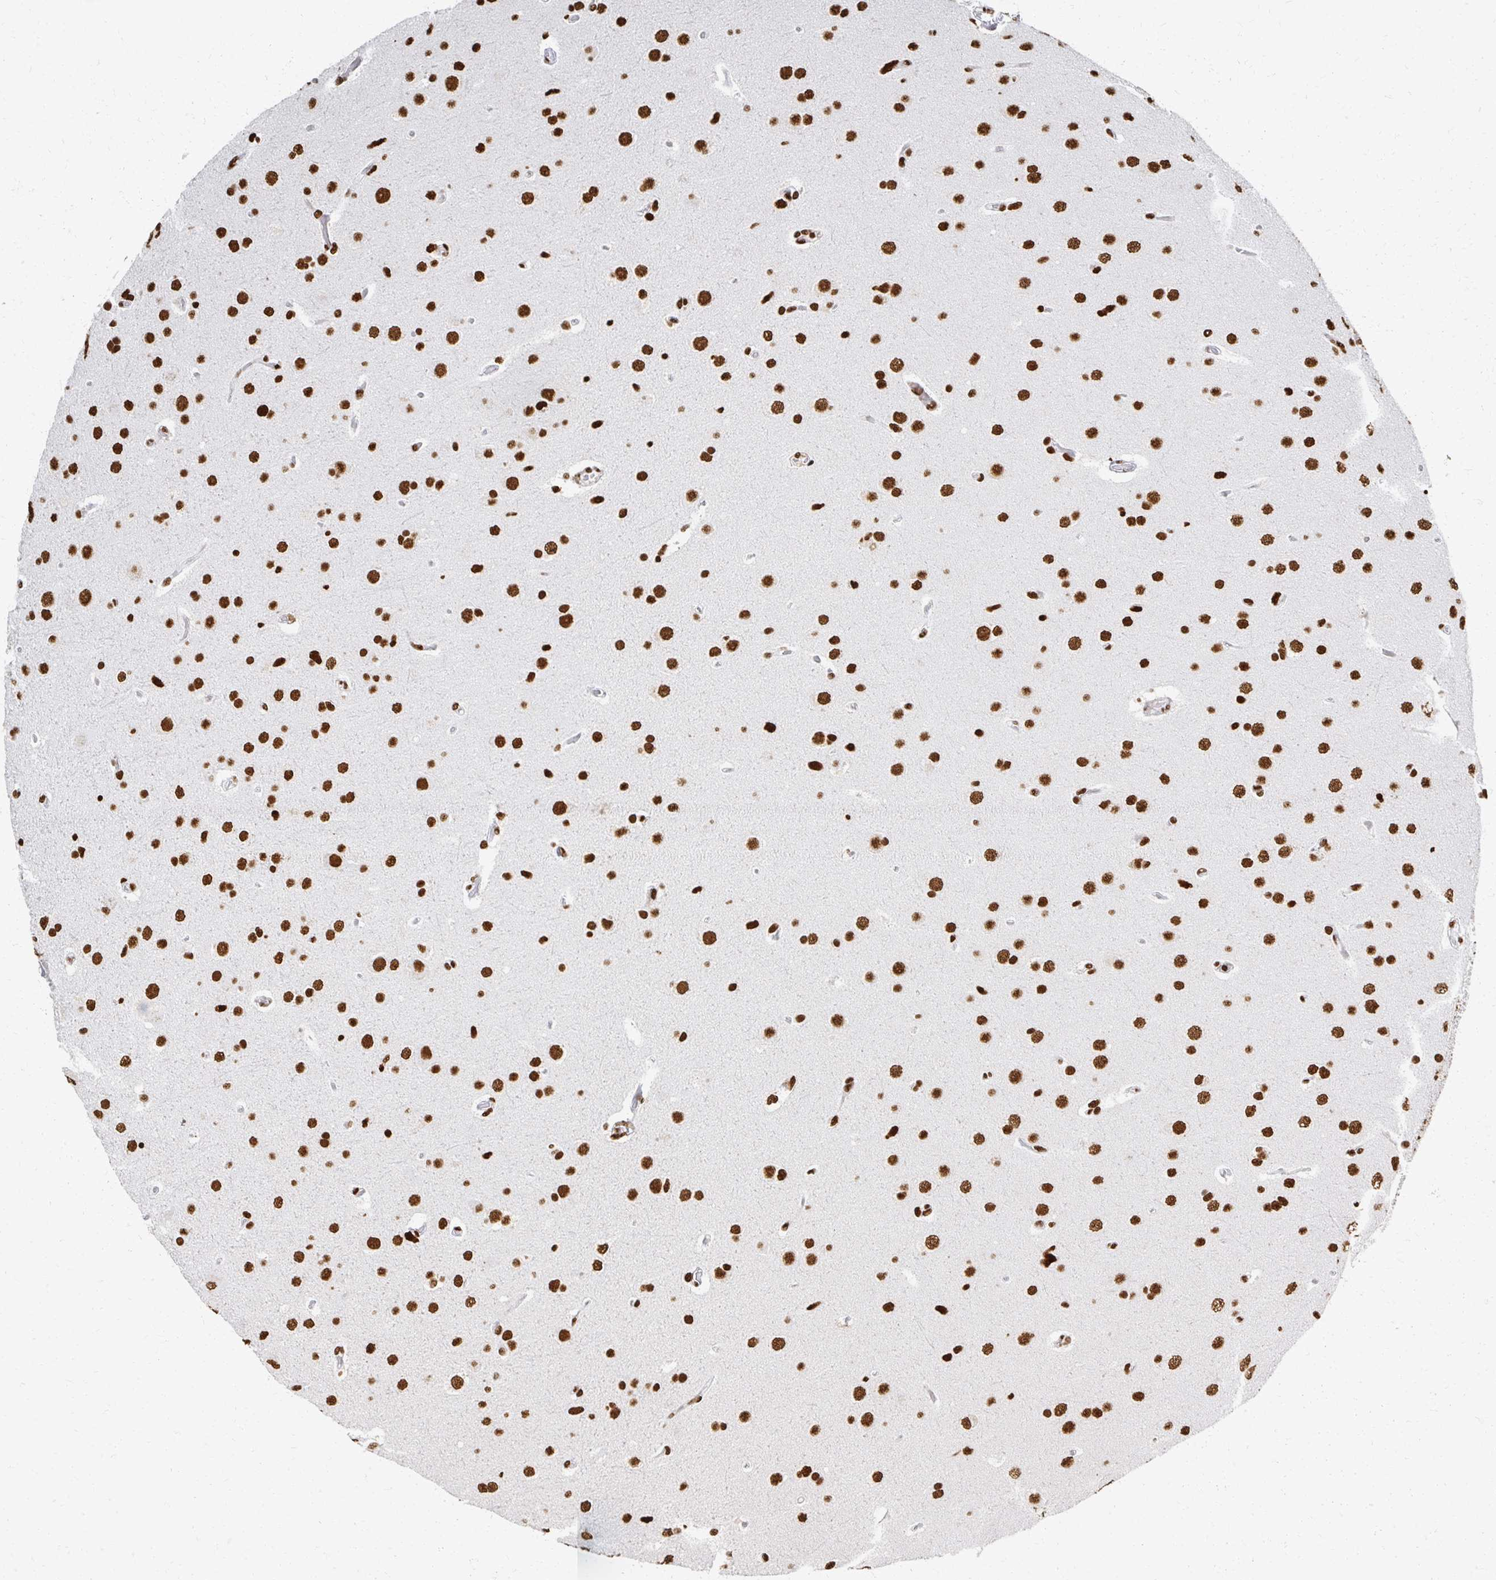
{"staining": {"intensity": "strong", "quantity": ">75%", "location": "nuclear"}, "tissue": "glioma", "cell_type": "Tumor cells", "image_type": "cancer", "snomed": [{"axis": "morphology", "description": "Glioma, malignant, High grade"}, {"axis": "topography", "description": "Brain"}], "caption": "A high-resolution histopathology image shows IHC staining of glioma, which shows strong nuclear positivity in about >75% of tumor cells. Immunohistochemistry stains the protein of interest in brown and the nuclei are stained blue.", "gene": "RBBP7", "patient": {"sex": "male", "age": 53}}